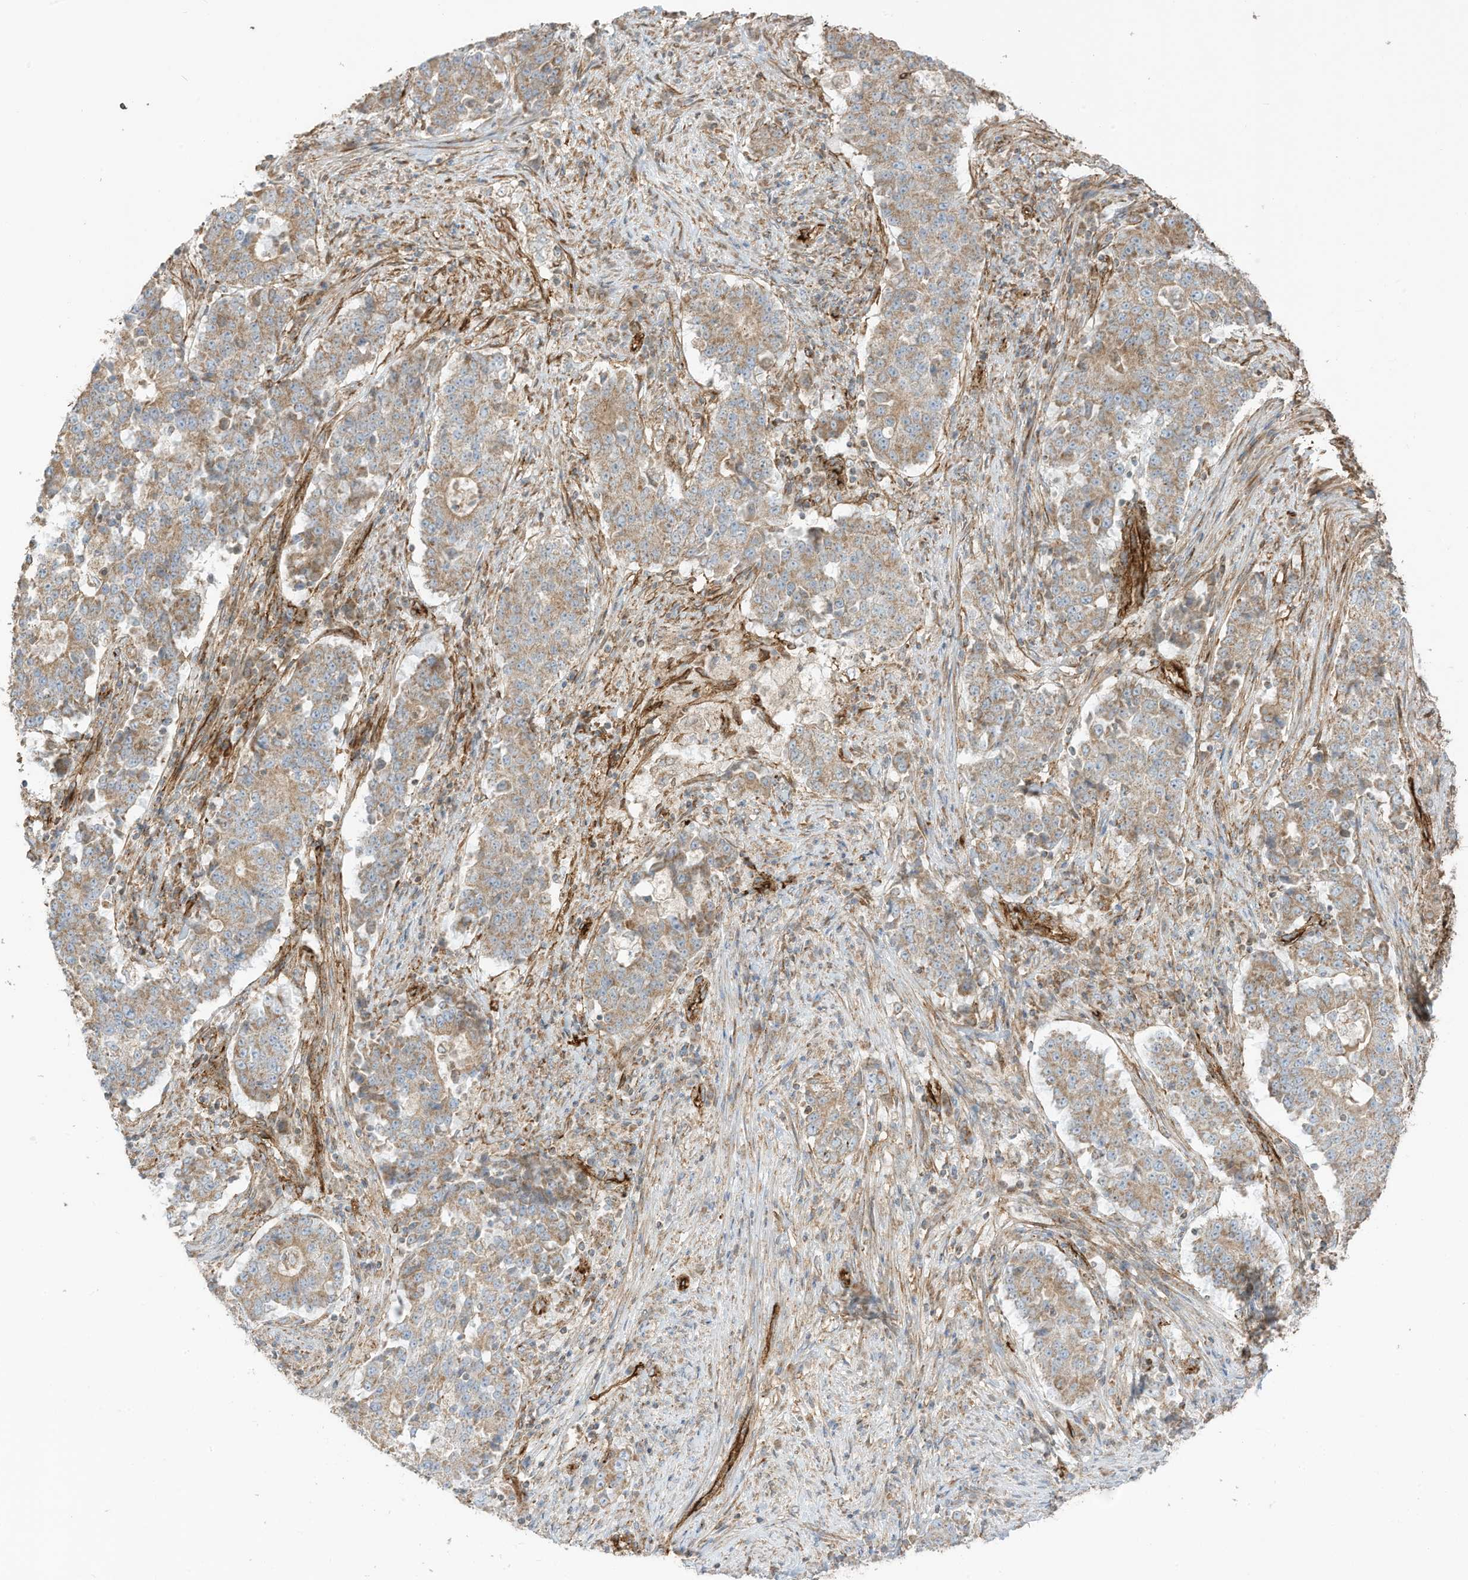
{"staining": {"intensity": "weak", "quantity": ">75%", "location": "cytoplasmic/membranous"}, "tissue": "stomach cancer", "cell_type": "Tumor cells", "image_type": "cancer", "snomed": [{"axis": "morphology", "description": "Adenocarcinoma, NOS"}, {"axis": "topography", "description": "Stomach"}], "caption": "The photomicrograph exhibits a brown stain indicating the presence of a protein in the cytoplasmic/membranous of tumor cells in stomach cancer (adenocarcinoma). The protein is shown in brown color, while the nuclei are stained blue.", "gene": "ABCB7", "patient": {"sex": "male", "age": 59}}